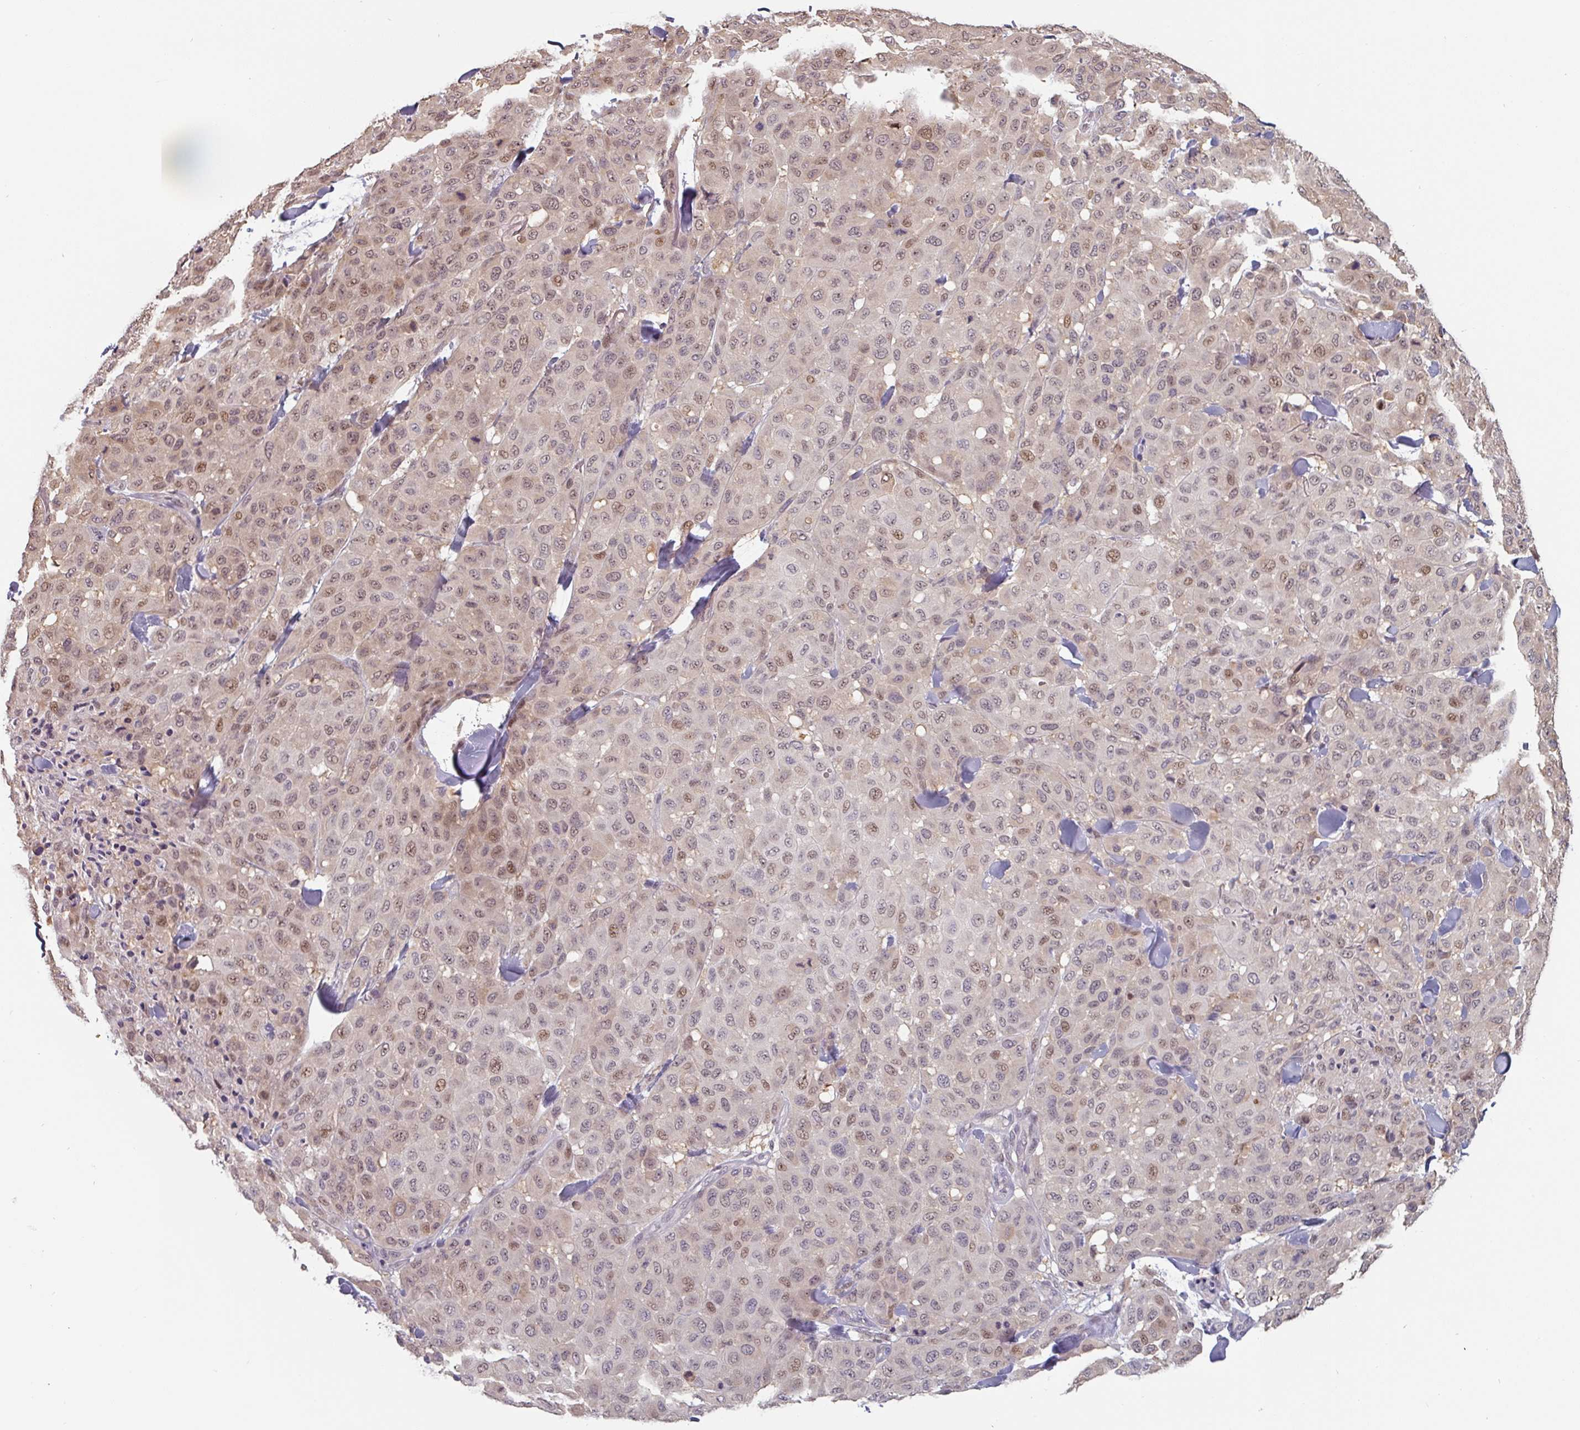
{"staining": {"intensity": "moderate", "quantity": "25%-75%", "location": "nuclear"}, "tissue": "melanoma", "cell_type": "Tumor cells", "image_type": "cancer", "snomed": [{"axis": "morphology", "description": "Malignant melanoma, Metastatic site"}, {"axis": "topography", "description": "Skin"}], "caption": "Protein staining shows moderate nuclear staining in approximately 25%-75% of tumor cells in melanoma.", "gene": "ZBTB6", "patient": {"sex": "female", "age": 81}}